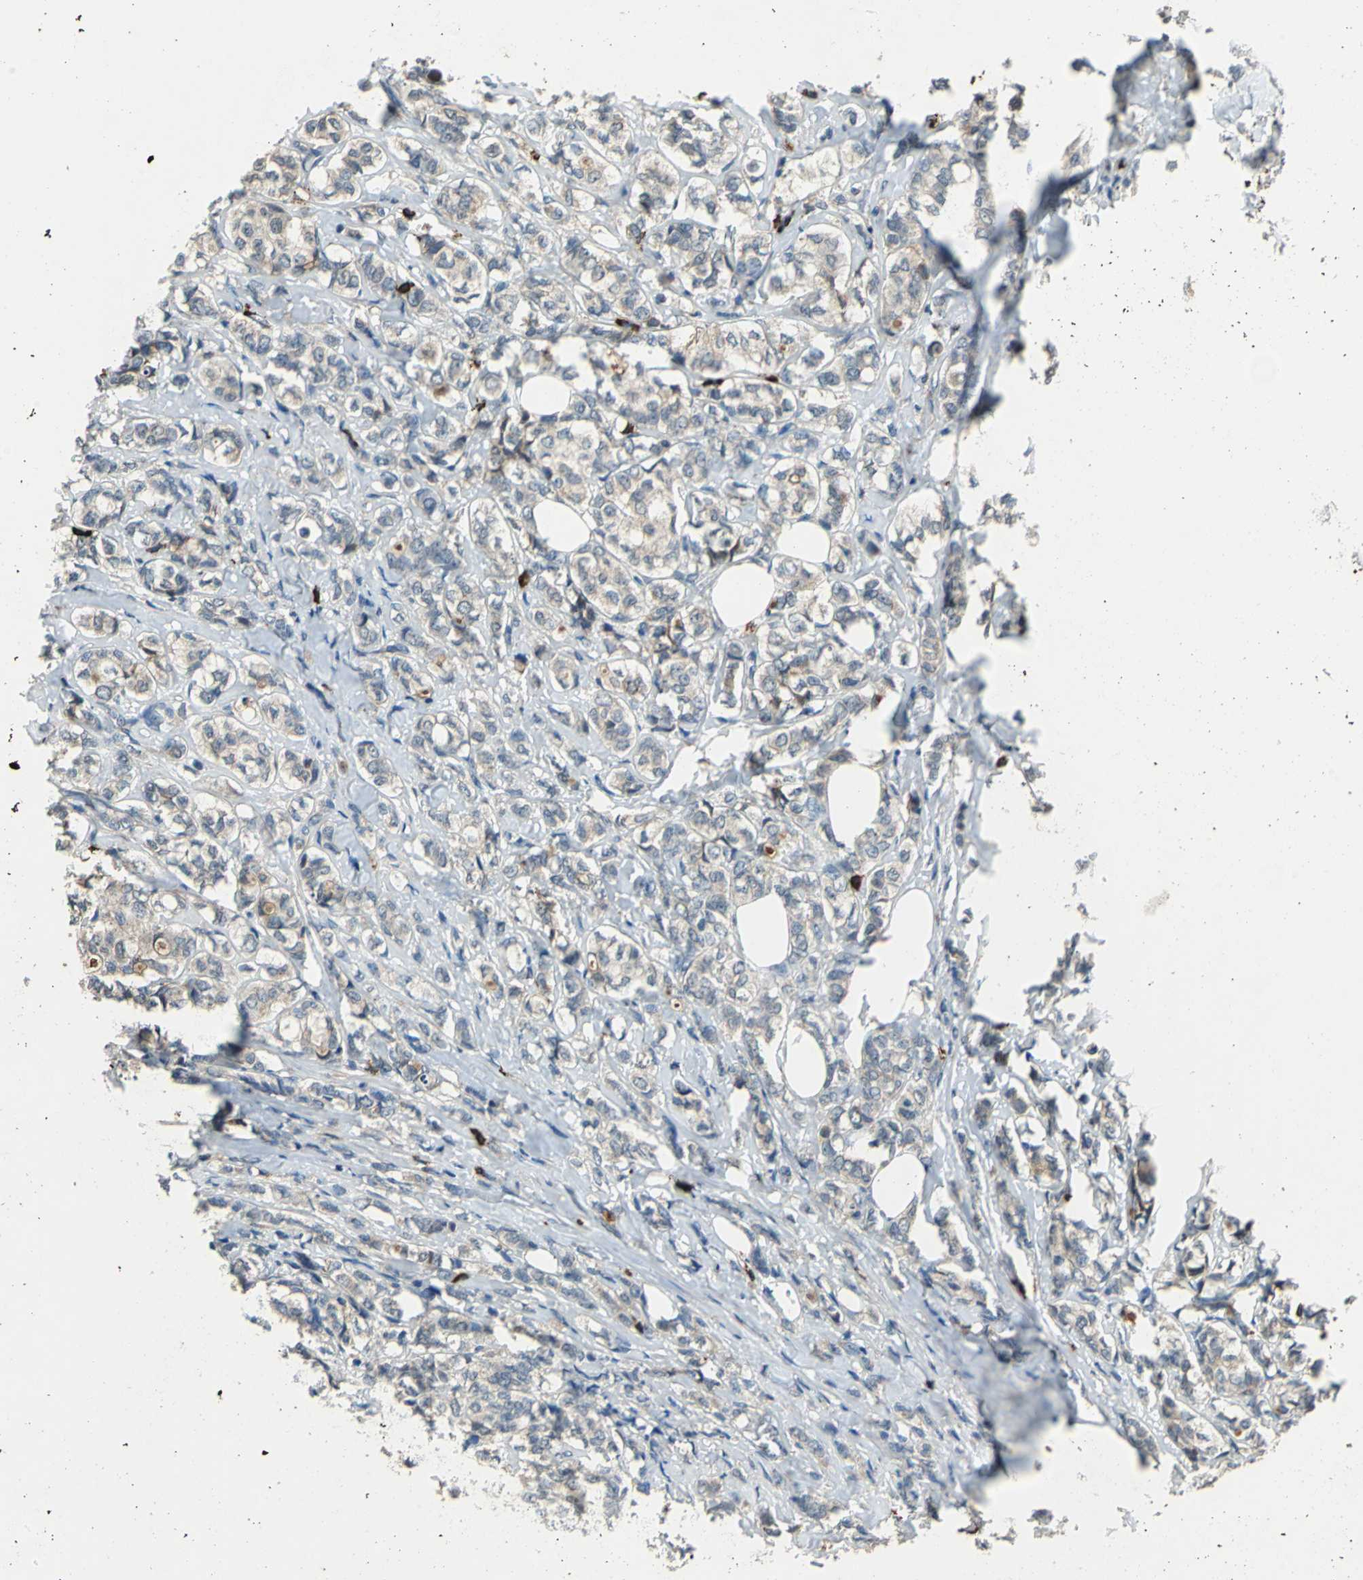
{"staining": {"intensity": "weak", "quantity": ">75%", "location": "cytoplasmic/membranous"}, "tissue": "breast cancer", "cell_type": "Tumor cells", "image_type": "cancer", "snomed": [{"axis": "morphology", "description": "Lobular carcinoma"}, {"axis": "topography", "description": "Breast"}], "caption": "This micrograph displays immunohistochemistry staining of human breast cancer, with low weak cytoplasmic/membranous staining in approximately >75% of tumor cells.", "gene": "SLC19A2", "patient": {"sex": "female", "age": 60}}